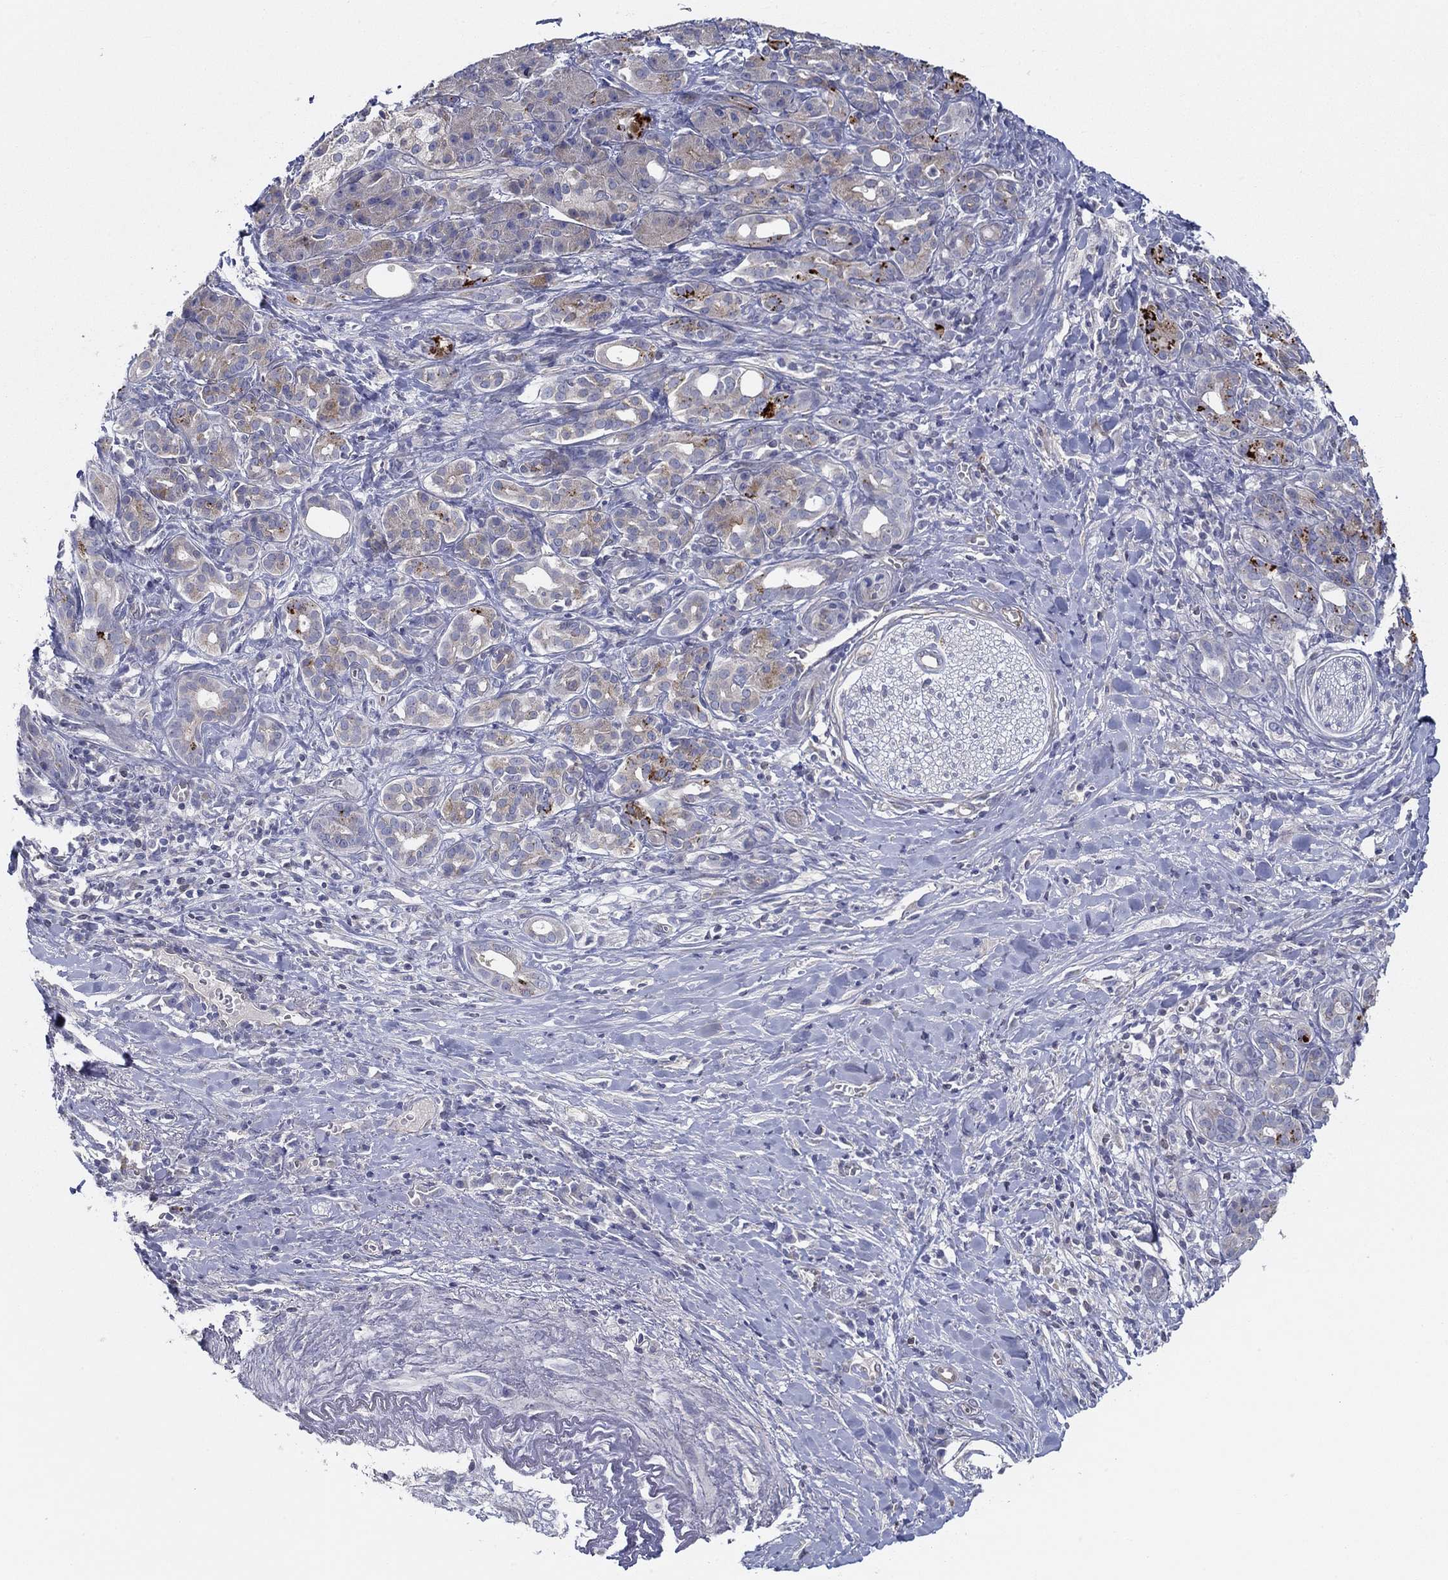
{"staining": {"intensity": "moderate", "quantity": "<25%", "location": "cytoplasmic/membranous"}, "tissue": "pancreatic cancer", "cell_type": "Tumor cells", "image_type": "cancer", "snomed": [{"axis": "morphology", "description": "Adenocarcinoma, NOS"}, {"axis": "topography", "description": "Pancreas"}], "caption": "Pancreatic cancer (adenocarcinoma) stained for a protein (brown) displays moderate cytoplasmic/membranous positive positivity in about <25% of tumor cells.", "gene": "ERMP1", "patient": {"sex": "male", "age": 61}}